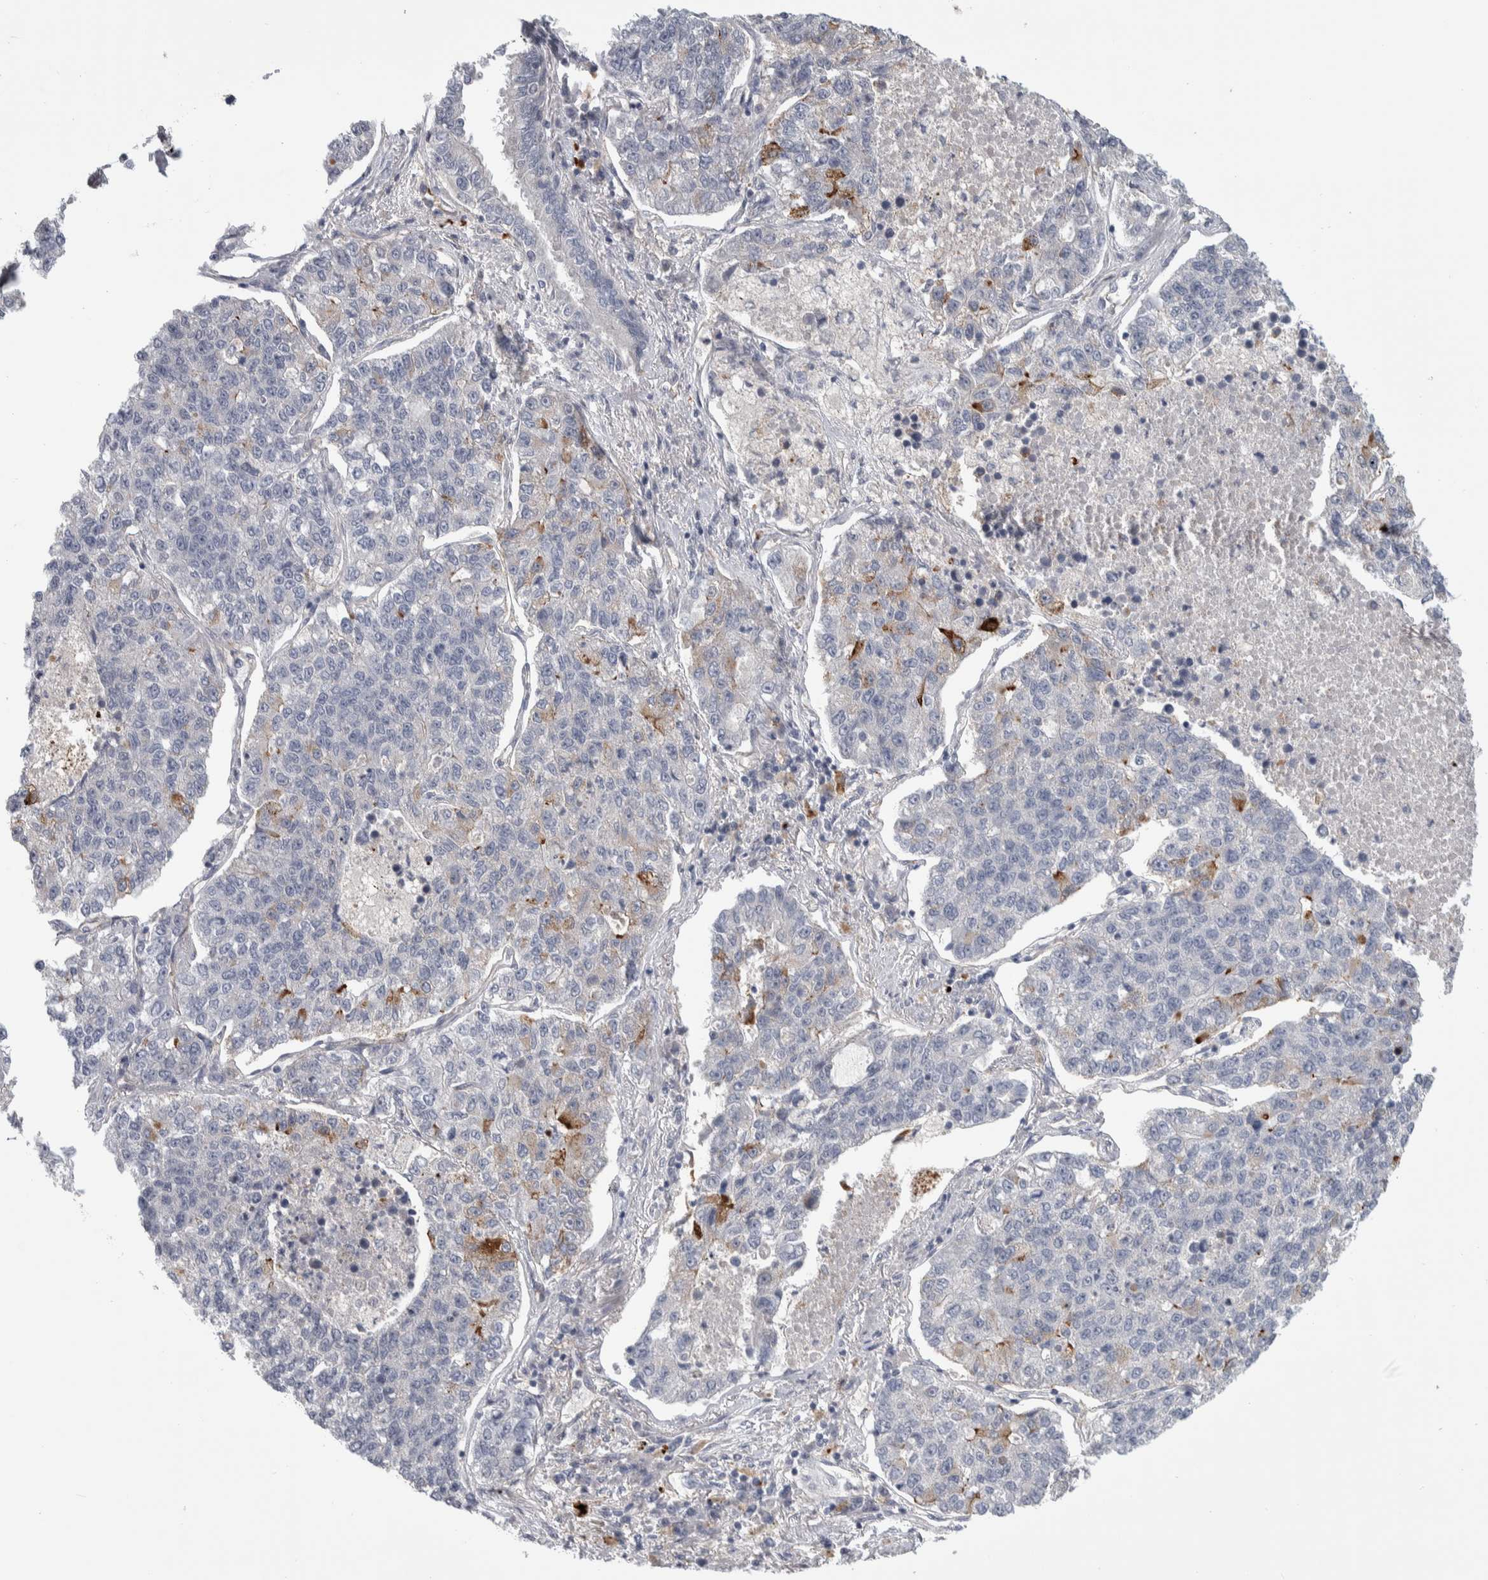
{"staining": {"intensity": "negative", "quantity": "none", "location": "none"}, "tissue": "lung cancer", "cell_type": "Tumor cells", "image_type": "cancer", "snomed": [{"axis": "morphology", "description": "Adenocarcinoma, NOS"}, {"axis": "topography", "description": "Lung"}], "caption": "A histopathology image of human lung adenocarcinoma is negative for staining in tumor cells.", "gene": "ZNF862", "patient": {"sex": "male", "age": 49}}